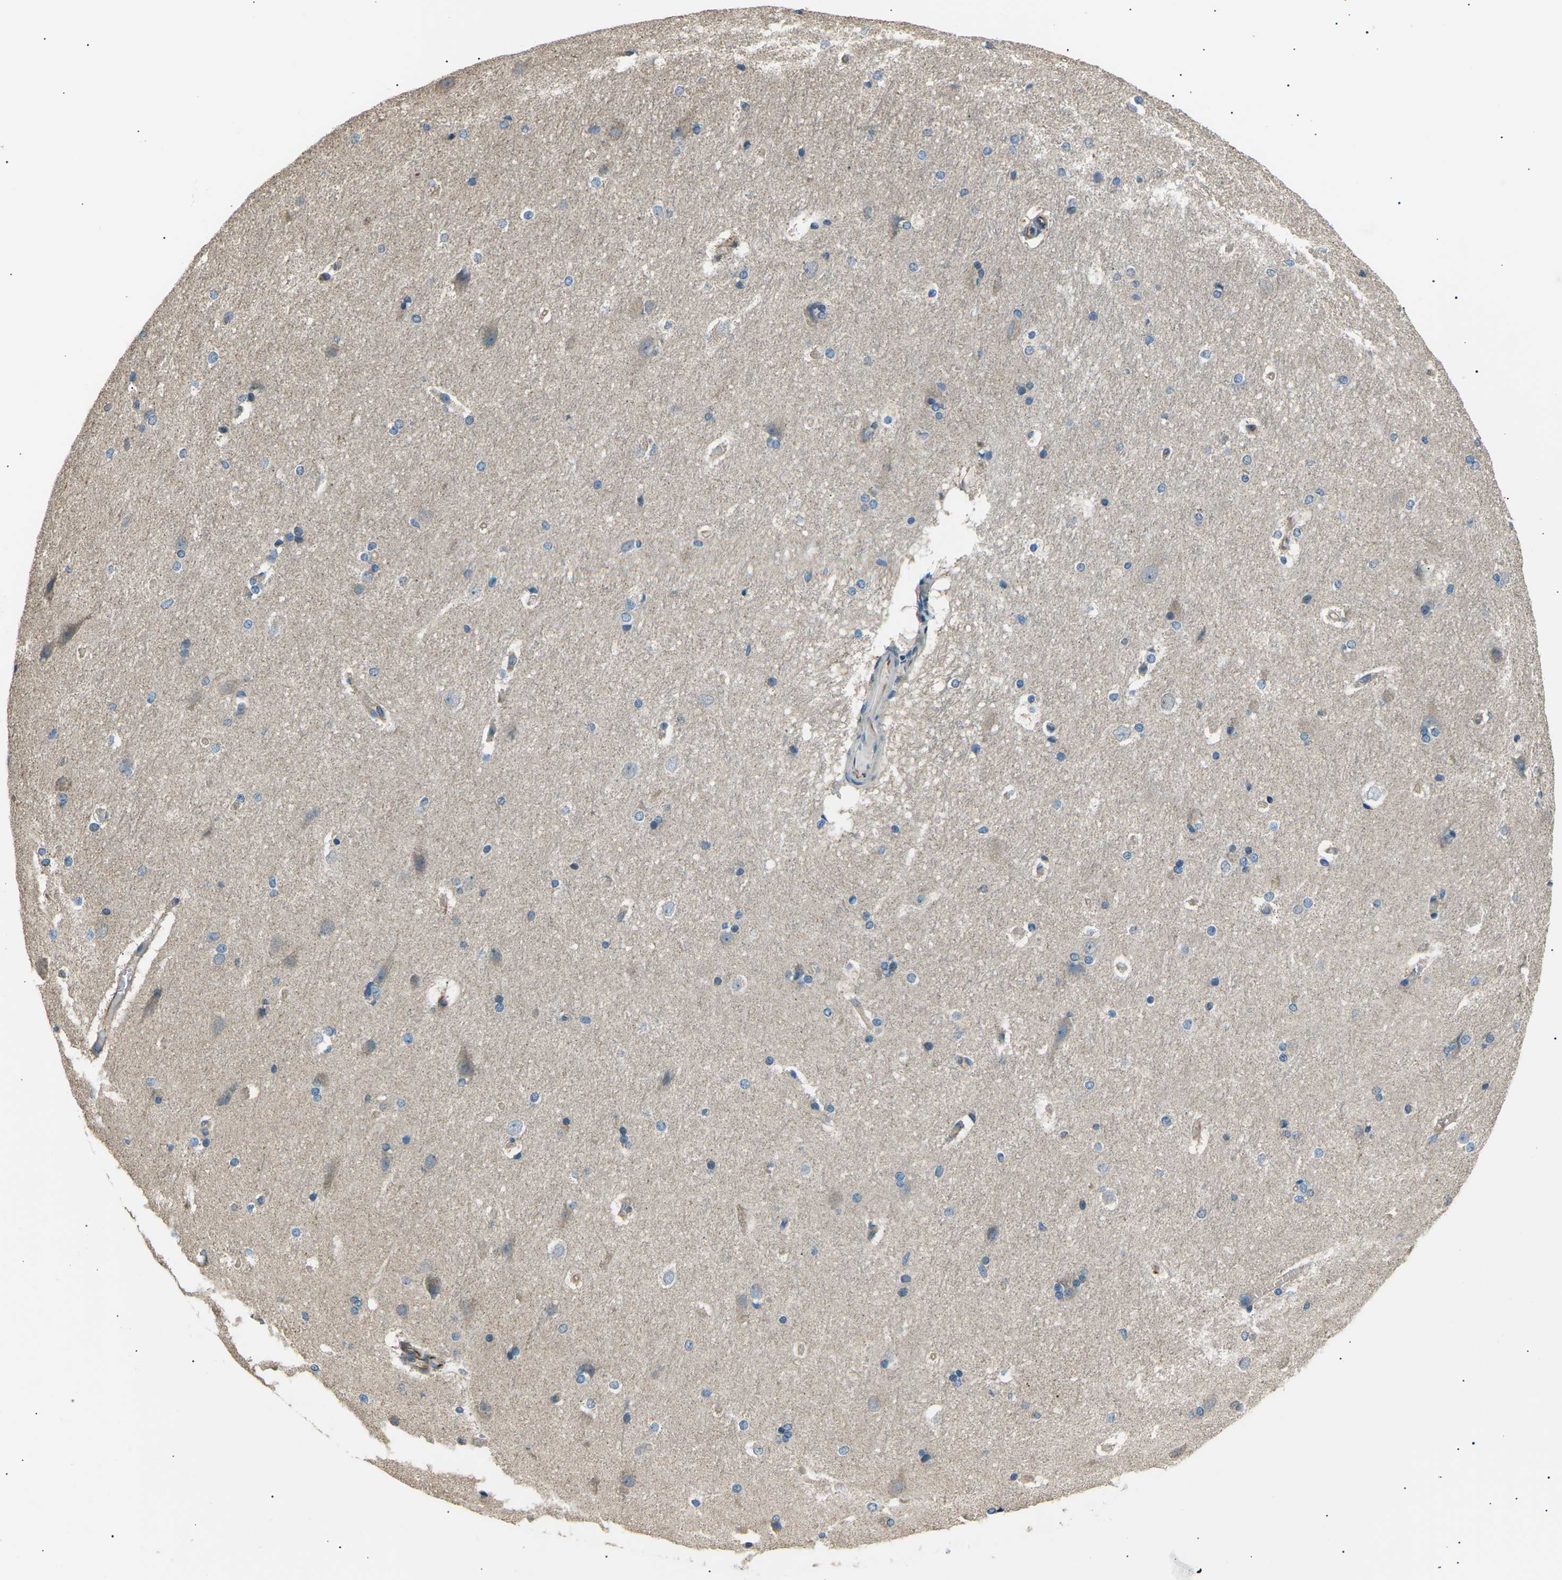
{"staining": {"intensity": "weak", "quantity": "<25%", "location": "cytoplasmic/membranous"}, "tissue": "hippocampus", "cell_type": "Glial cells", "image_type": "normal", "snomed": [{"axis": "morphology", "description": "Normal tissue, NOS"}, {"axis": "topography", "description": "Hippocampus"}], "caption": "Hippocampus stained for a protein using immunohistochemistry reveals no staining glial cells.", "gene": "SLK", "patient": {"sex": "female", "age": 19}}